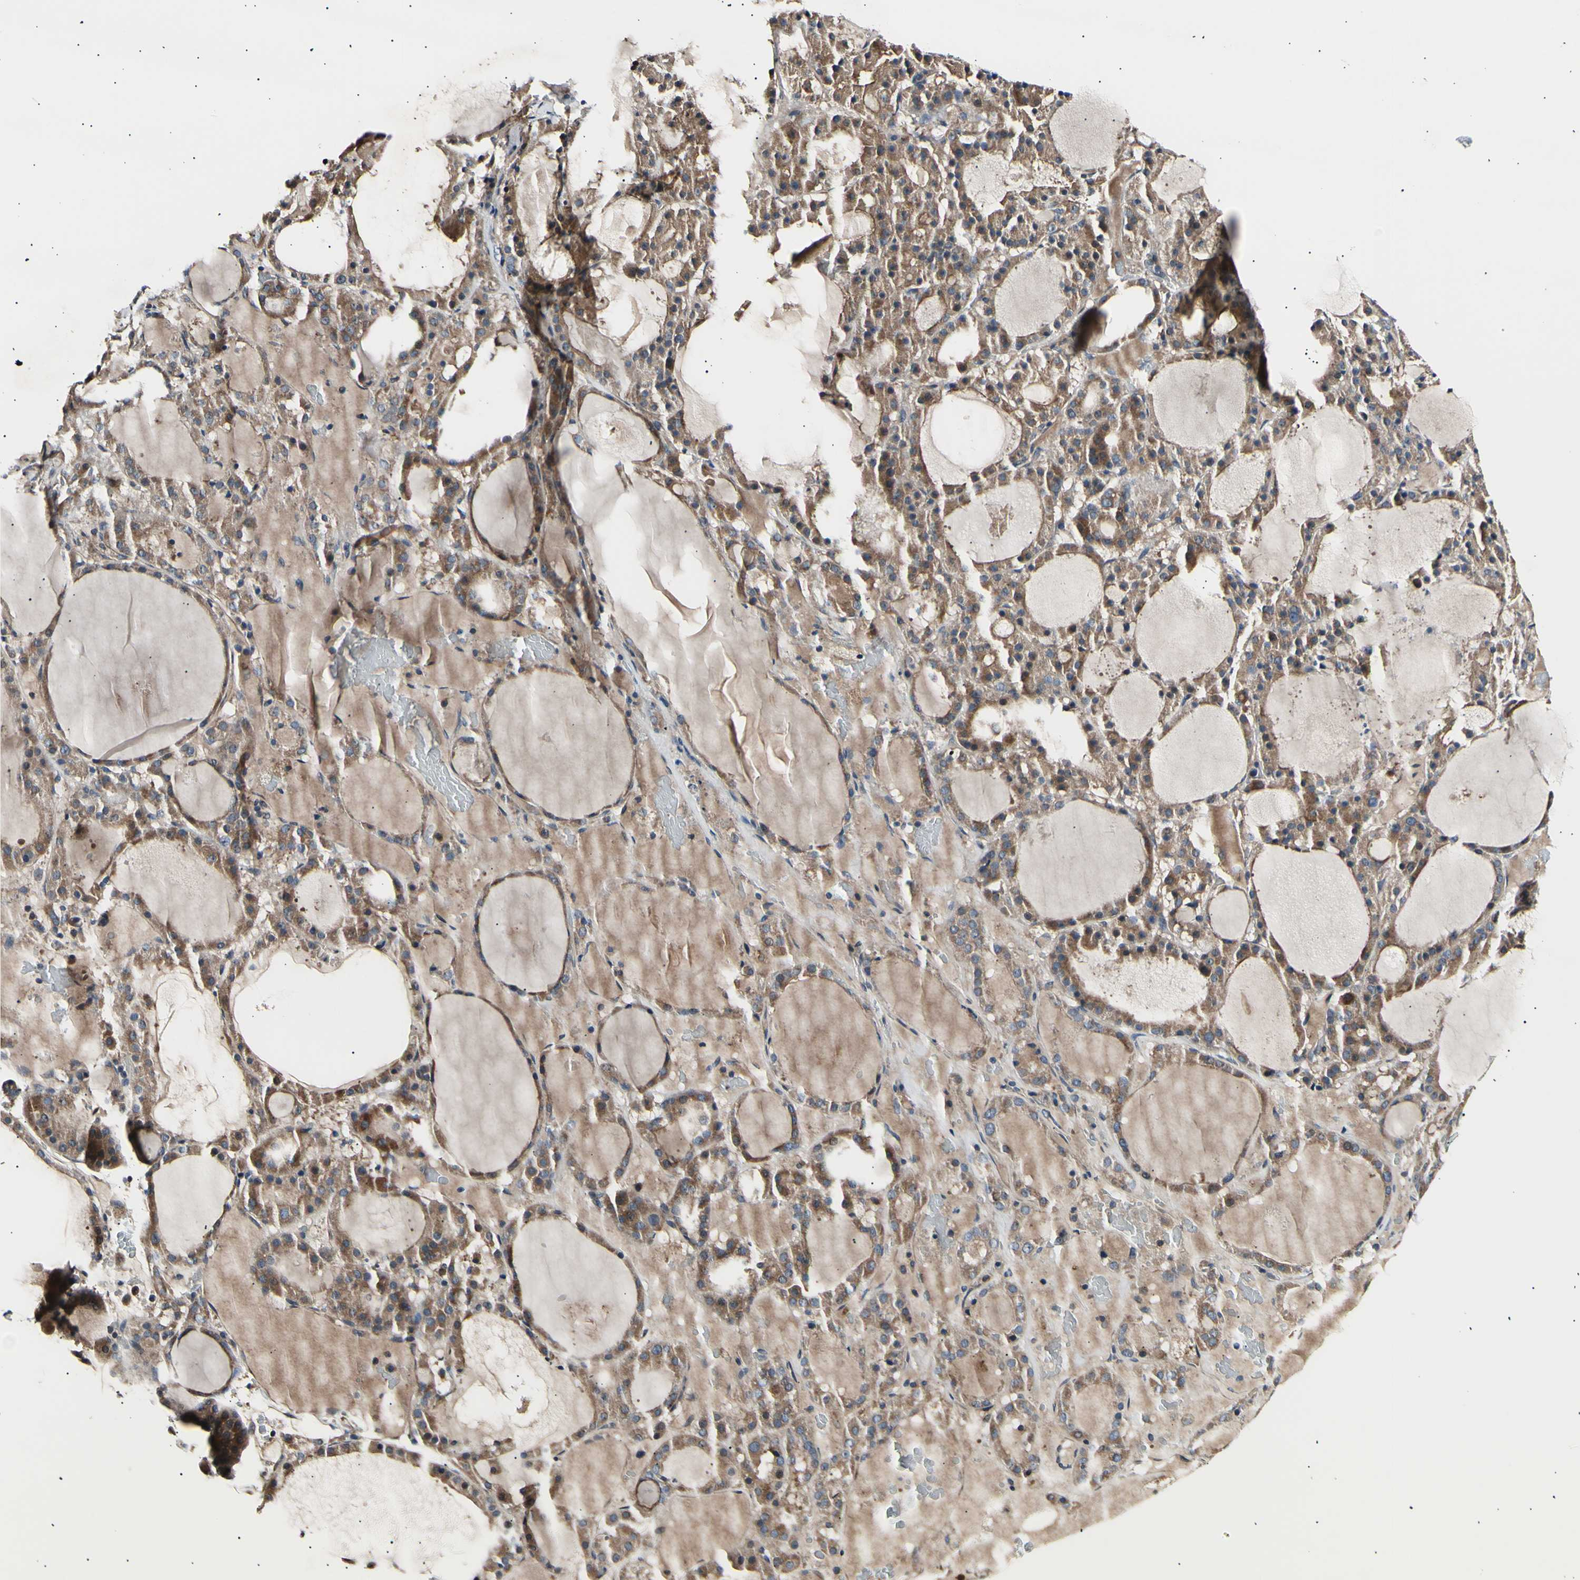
{"staining": {"intensity": "moderate", "quantity": ">75%", "location": "cytoplasmic/membranous"}, "tissue": "thyroid gland", "cell_type": "Glandular cells", "image_type": "normal", "snomed": [{"axis": "morphology", "description": "Normal tissue, NOS"}, {"axis": "morphology", "description": "Carcinoma, NOS"}, {"axis": "topography", "description": "Thyroid gland"}], "caption": "Immunohistochemistry micrograph of benign thyroid gland: human thyroid gland stained using immunohistochemistry (IHC) shows medium levels of moderate protein expression localized specifically in the cytoplasmic/membranous of glandular cells, appearing as a cytoplasmic/membranous brown color.", "gene": "ITGA6", "patient": {"sex": "female", "age": 86}}